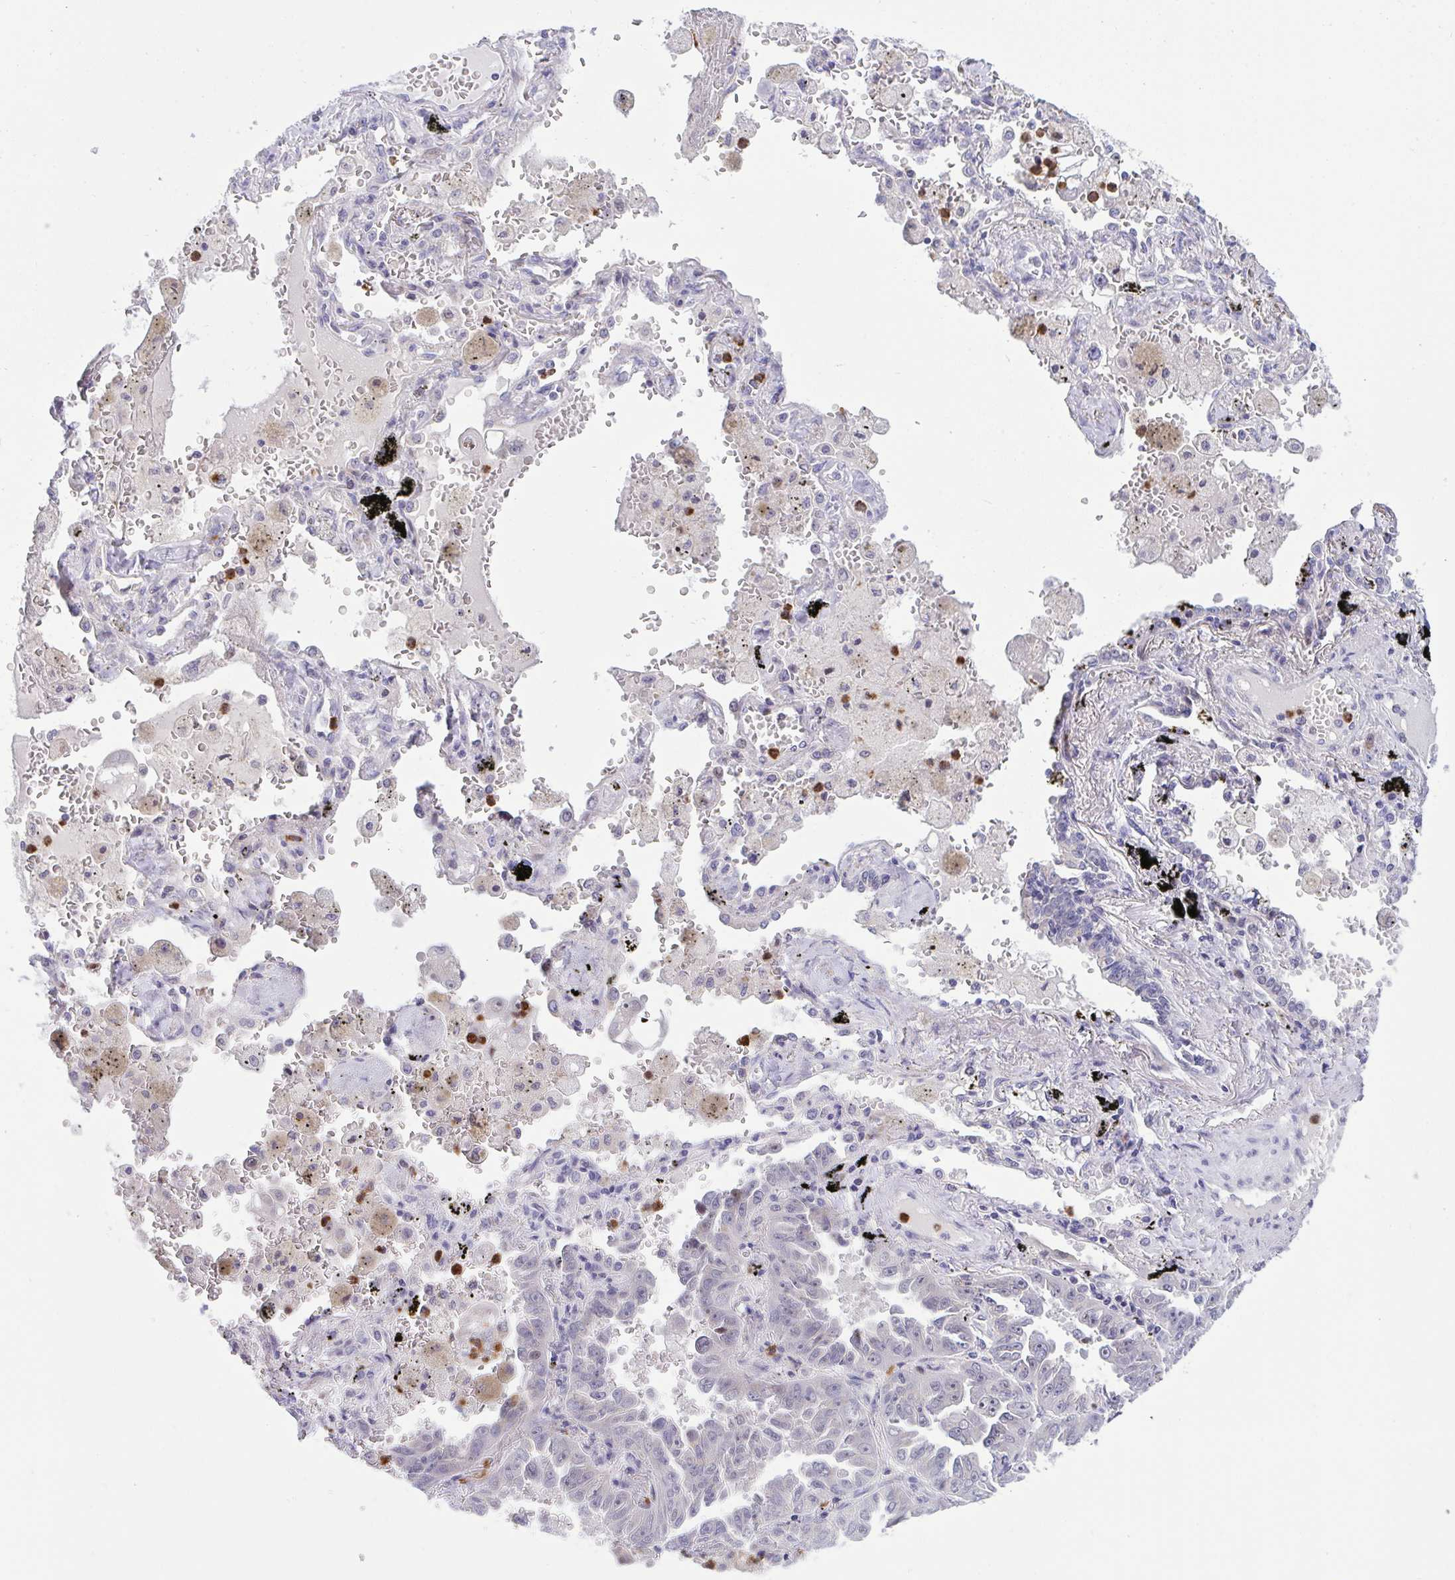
{"staining": {"intensity": "negative", "quantity": "none", "location": "none"}, "tissue": "lung cancer", "cell_type": "Tumor cells", "image_type": "cancer", "snomed": [{"axis": "morphology", "description": "Adenocarcinoma, NOS"}, {"axis": "topography", "description": "Lung"}], "caption": "DAB (3,3'-diaminobenzidine) immunohistochemical staining of human adenocarcinoma (lung) shows no significant staining in tumor cells. (Stains: DAB (3,3'-diaminobenzidine) immunohistochemistry (IHC) with hematoxylin counter stain, Microscopy: brightfield microscopy at high magnification).", "gene": "ZNF554", "patient": {"sex": "female", "age": 52}}